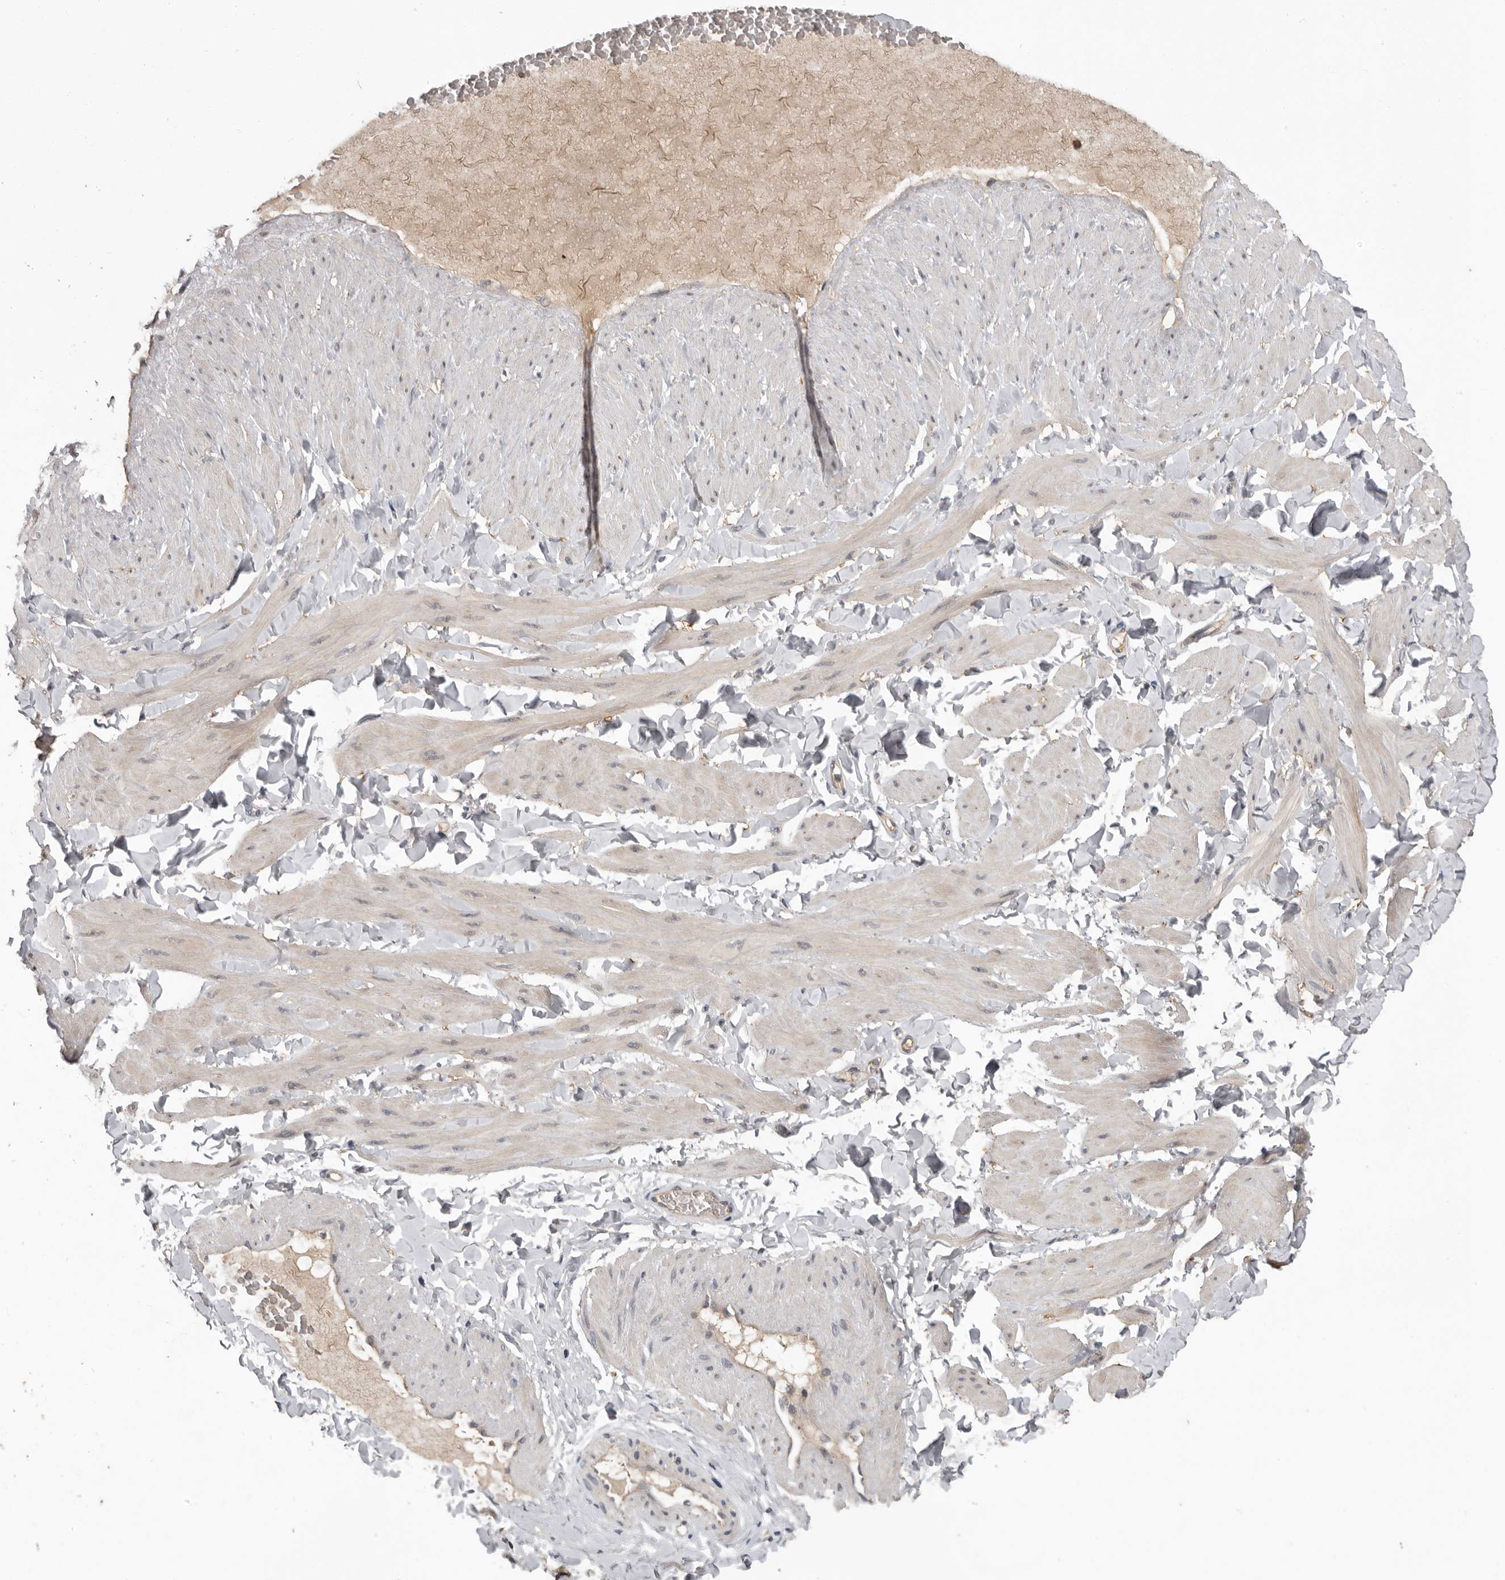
{"staining": {"intensity": "weak", "quantity": "<25%", "location": "cytoplasmic/membranous"}, "tissue": "adipose tissue", "cell_type": "Adipocytes", "image_type": "normal", "snomed": [{"axis": "morphology", "description": "Normal tissue, NOS"}, {"axis": "topography", "description": "Adipose tissue"}, {"axis": "topography", "description": "Vascular tissue"}, {"axis": "topography", "description": "Peripheral nerve tissue"}], "caption": "Human adipose tissue stained for a protein using immunohistochemistry demonstrates no staining in adipocytes.", "gene": "MTF1", "patient": {"sex": "male", "age": 25}}